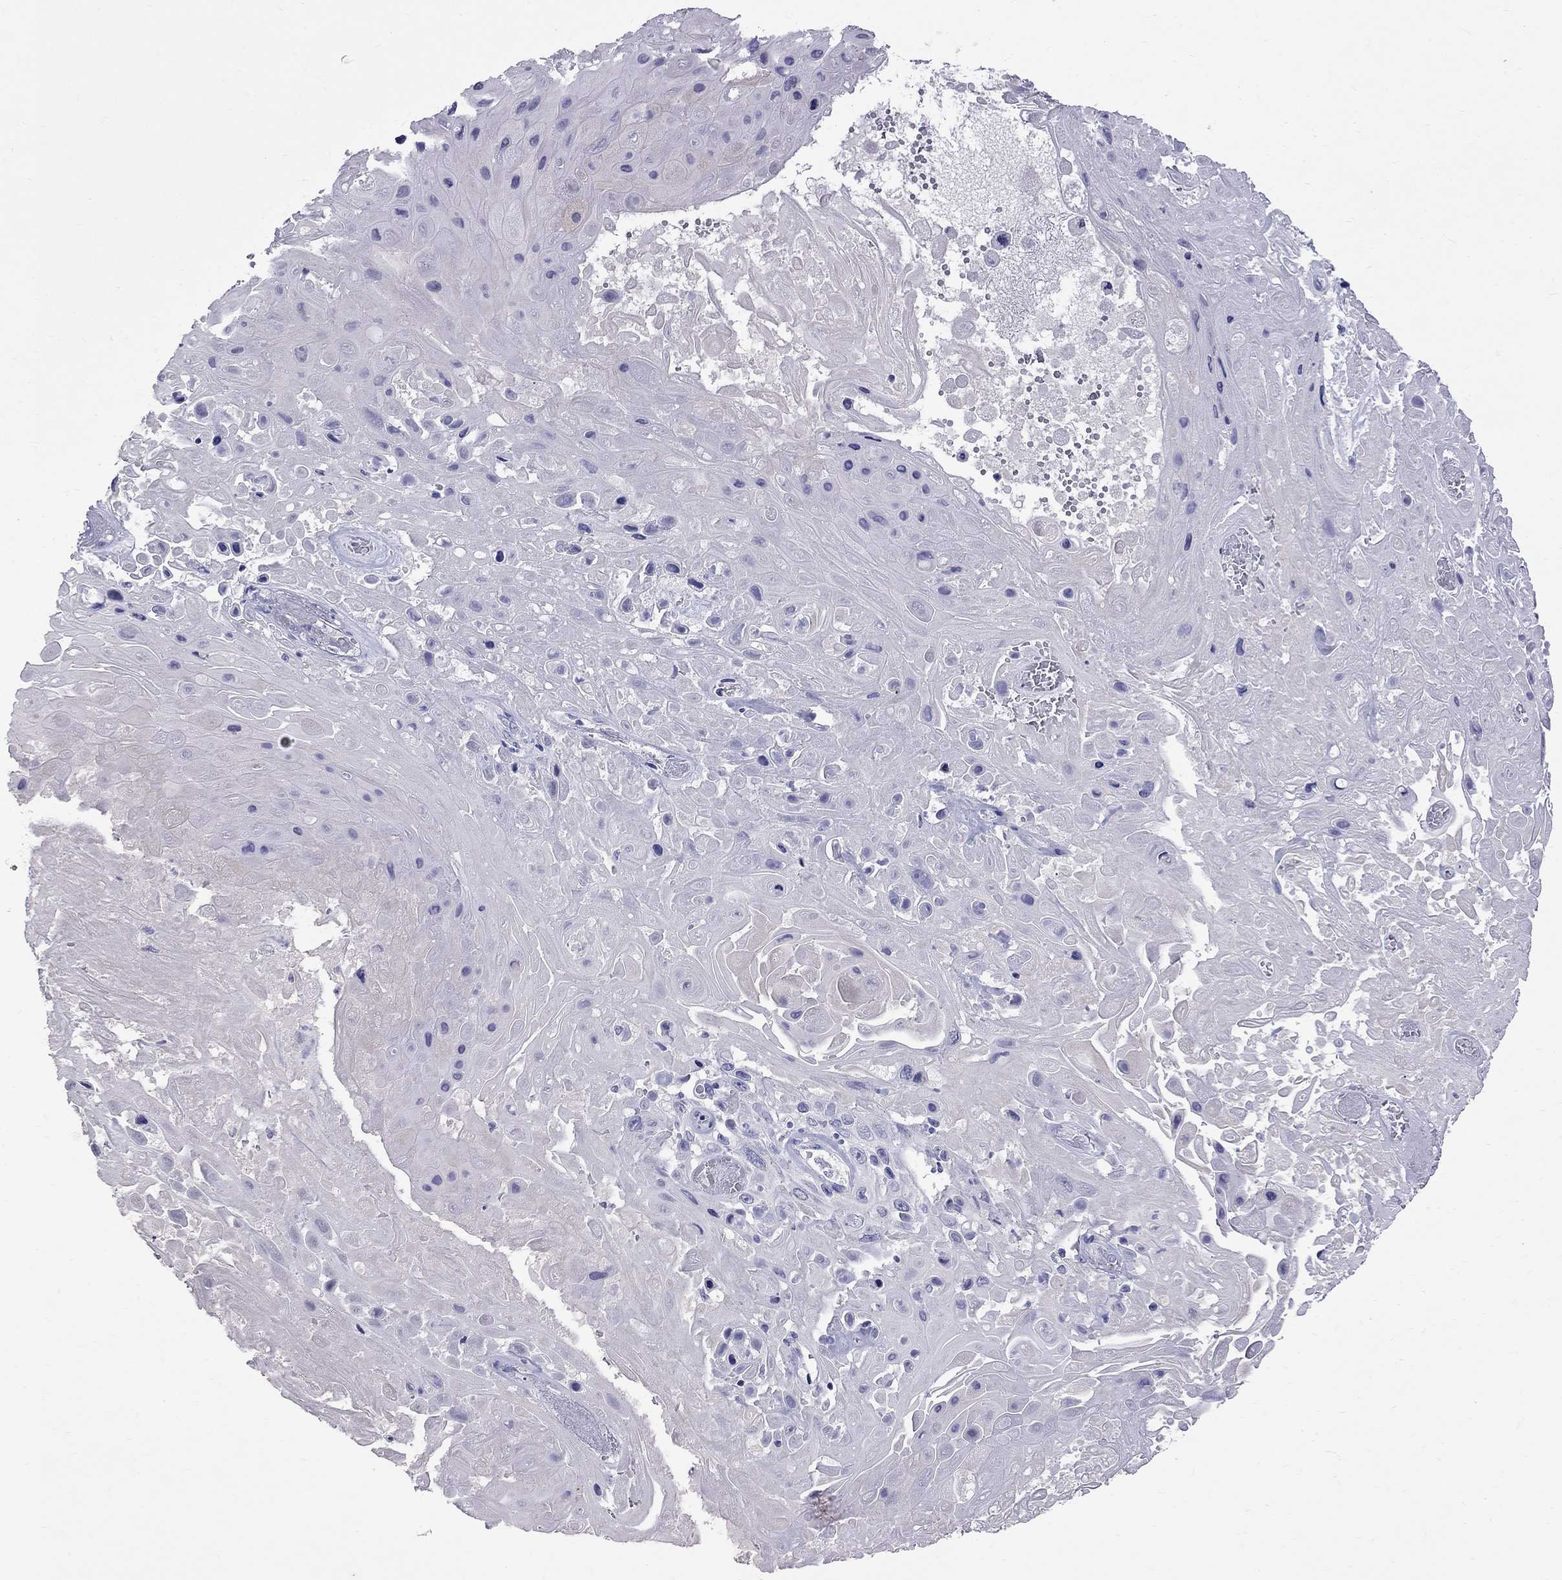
{"staining": {"intensity": "negative", "quantity": "none", "location": "none"}, "tissue": "skin cancer", "cell_type": "Tumor cells", "image_type": "cancer", "snomed": [{"axis": "morphology", "description": "Squamous cell carcinoma, NOS"}, {"axis": "topography", "description": "Skin"}], "caption": "Histopathology image shows no protein expression in tumor cells of skin cancer tissue.", "gene": "CFAP91", "patient": {"sex": "male", "age": 82}}